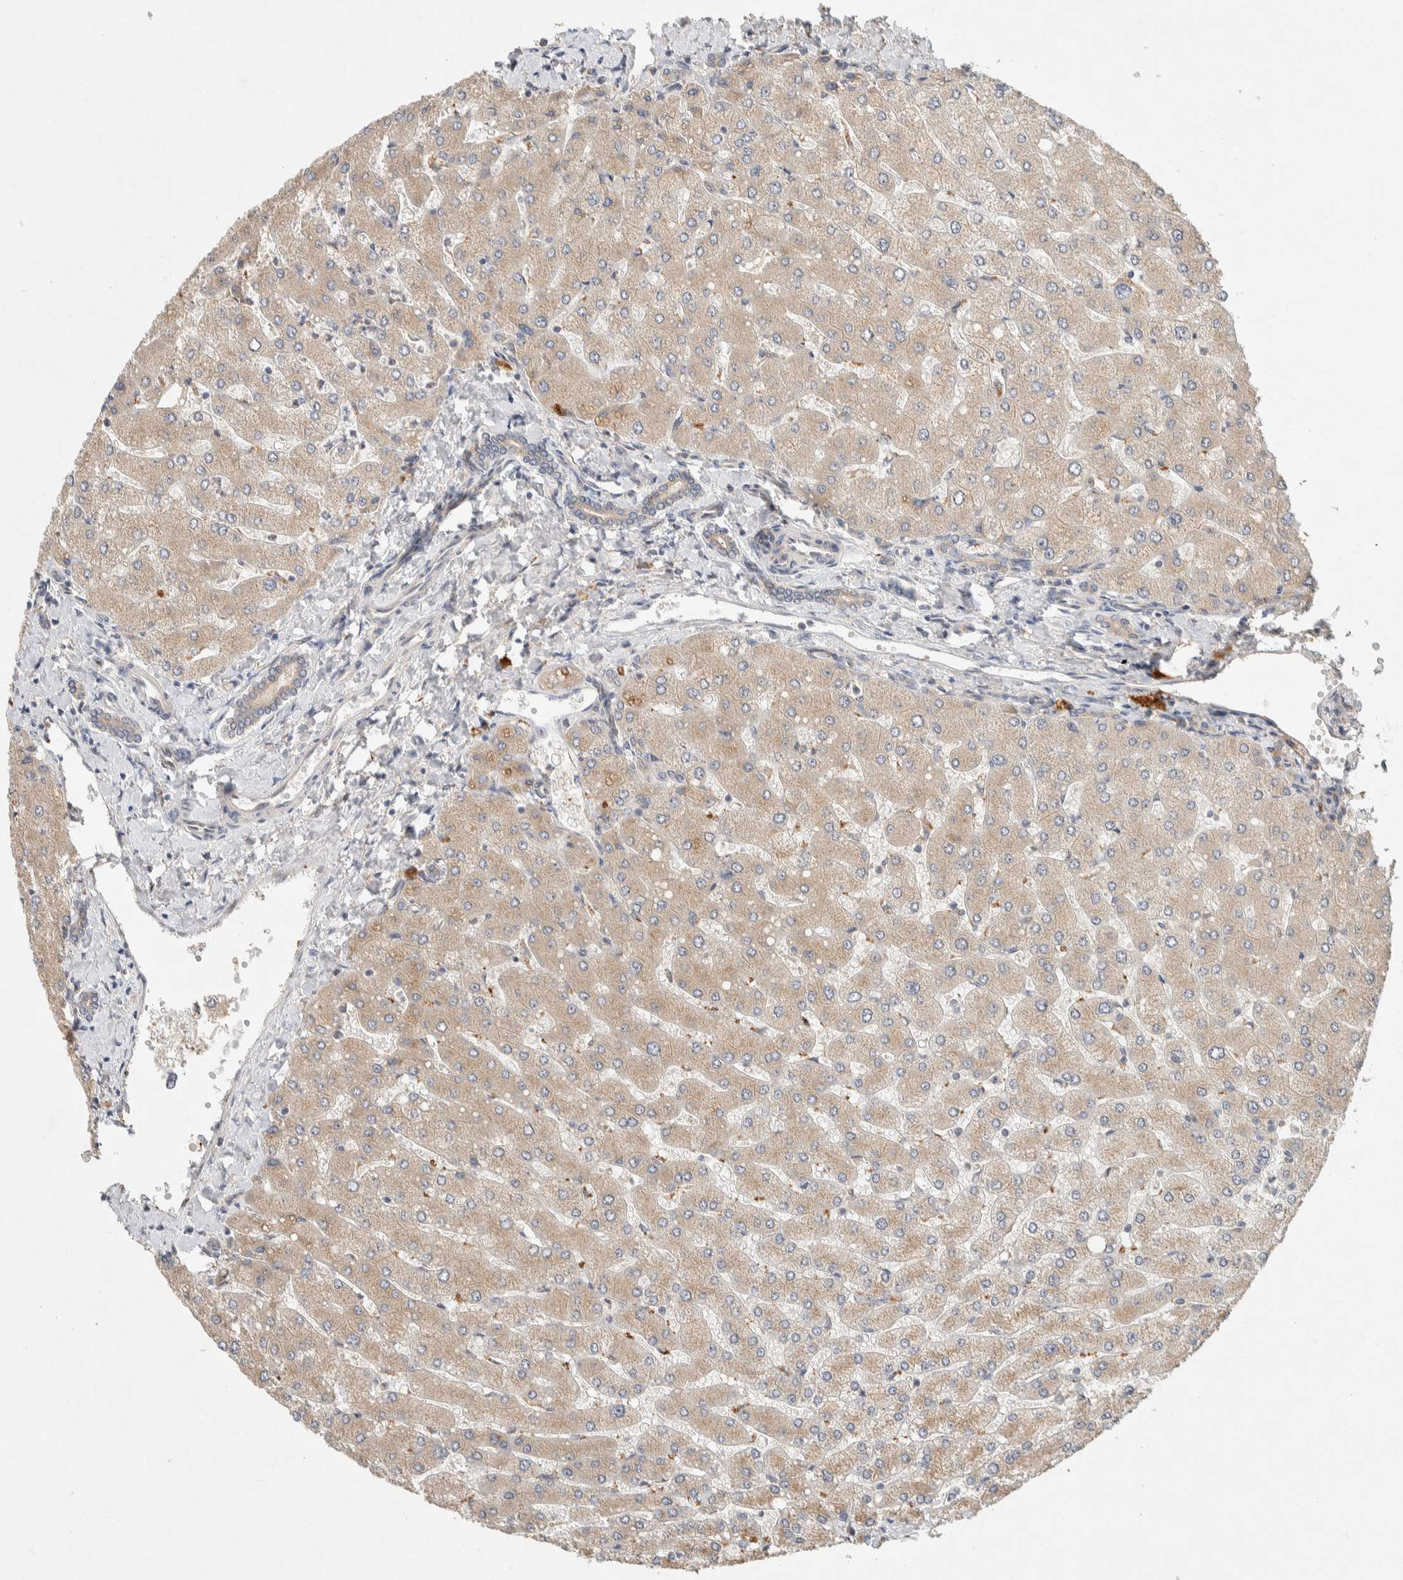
{"staining": {"intensity": "weak", "quantity": ">75%", "location": "cytoplasmic/membranous"}, "tissue": "liver", "cell_type": "Cholangiocytes", "image_type": "normal", "snomed": [{"axis": "morphology", "description": "Normal tissue, NOS"}, {"axis": "topography", "description": "Liver"}], "caption": "Immunohistochemistry (IHC) of unremarkable liver displays low levels of weak cytoplasmic/membranous expression in about >75% of cholangiocytes. The protein is stained brown, and the nuclei are stained in blue (DAB IHC with brightfield microscopy, high magnification).", "gene": "PXK", "patient": {"sex": "male", "age": 55}}